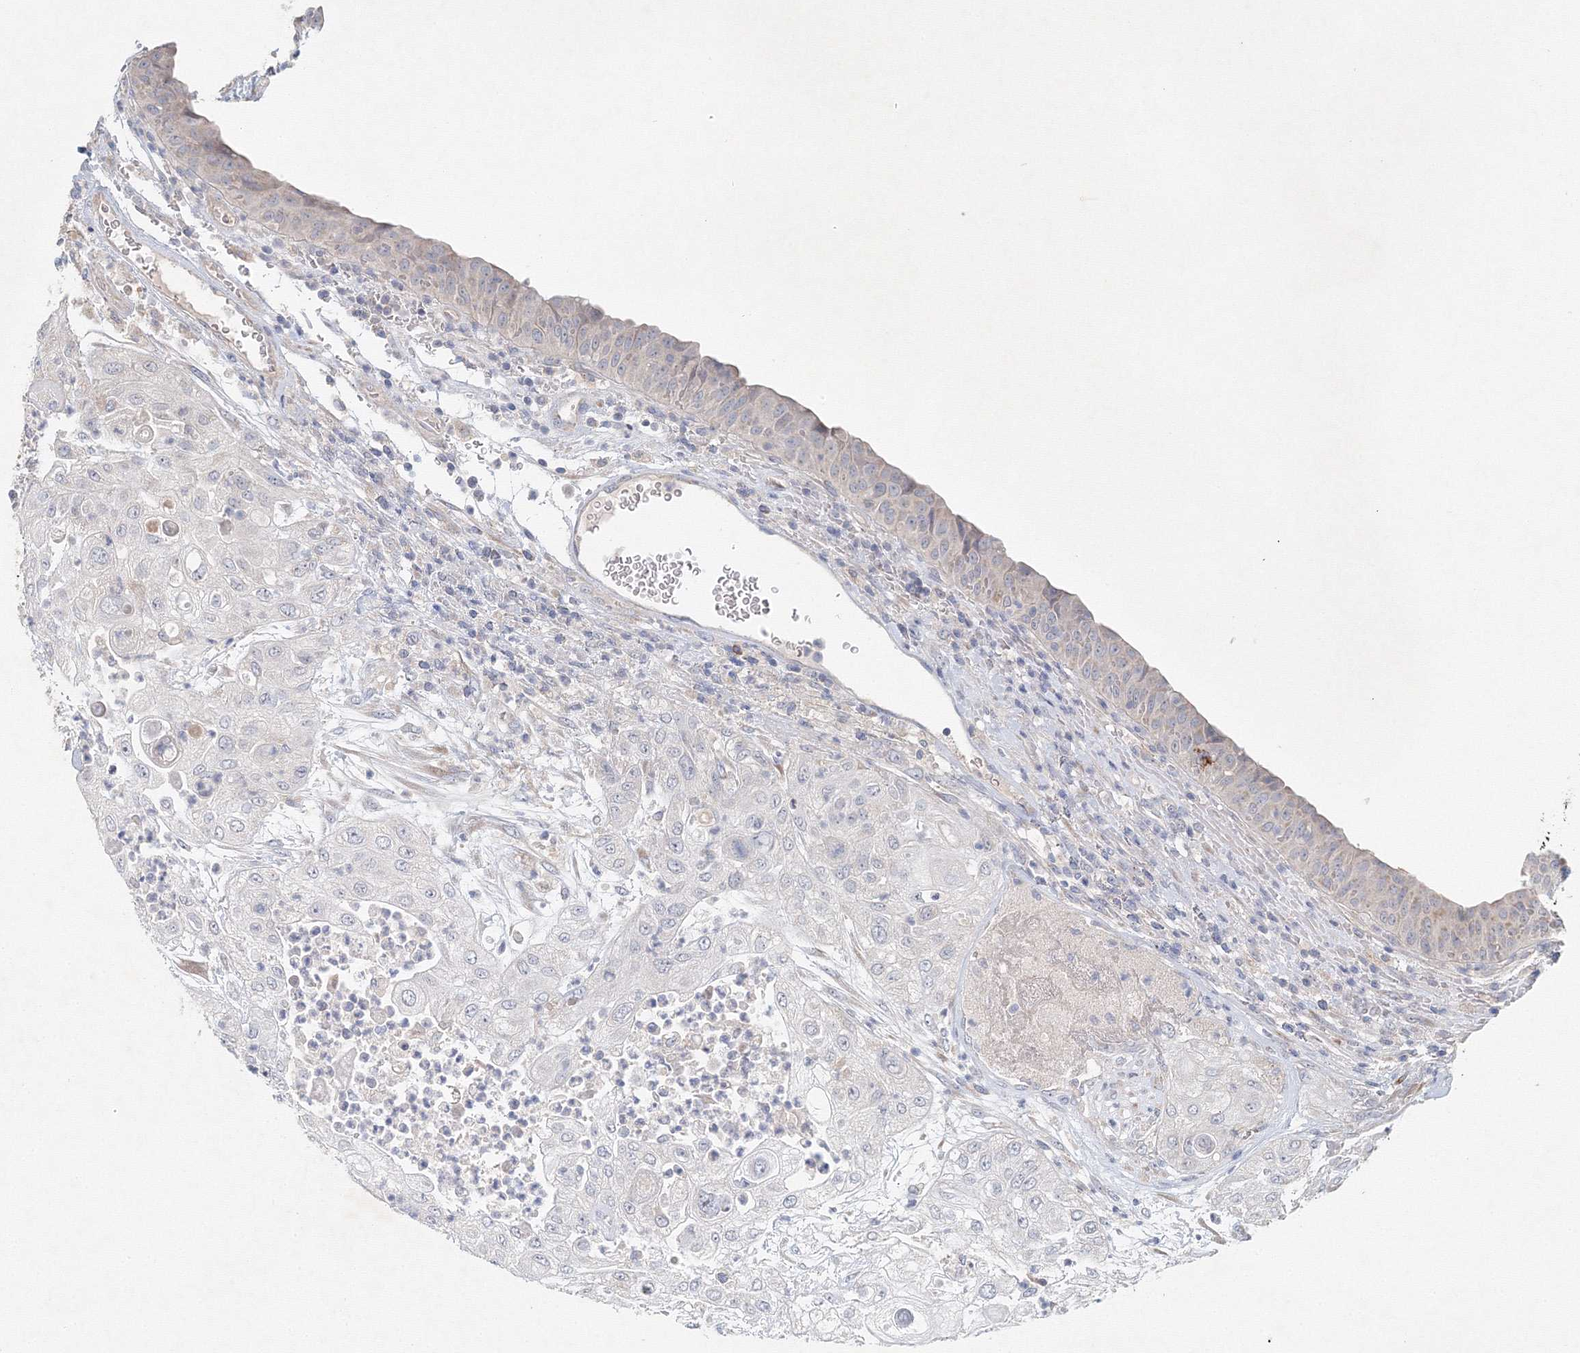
{"staining": {"intensity": "negative", "quantity": "none", "location": "none"}, "tissue": "urothelial cancer", "cell_type": "Tumor cells", "image_type": "cancer", "snomed": [{"axis": "morphology", "description": "Urothelial carcinoma, High grade"}, {"axis": "topography", "description": "Urinary bladder"}], "caption": "High-grade urothelial carcinoma was stained to show a protein in brown. There is no significant positivity in tumor cells.", "gene": "WDR49", "patient": {"sex": "female", "age": 79}}